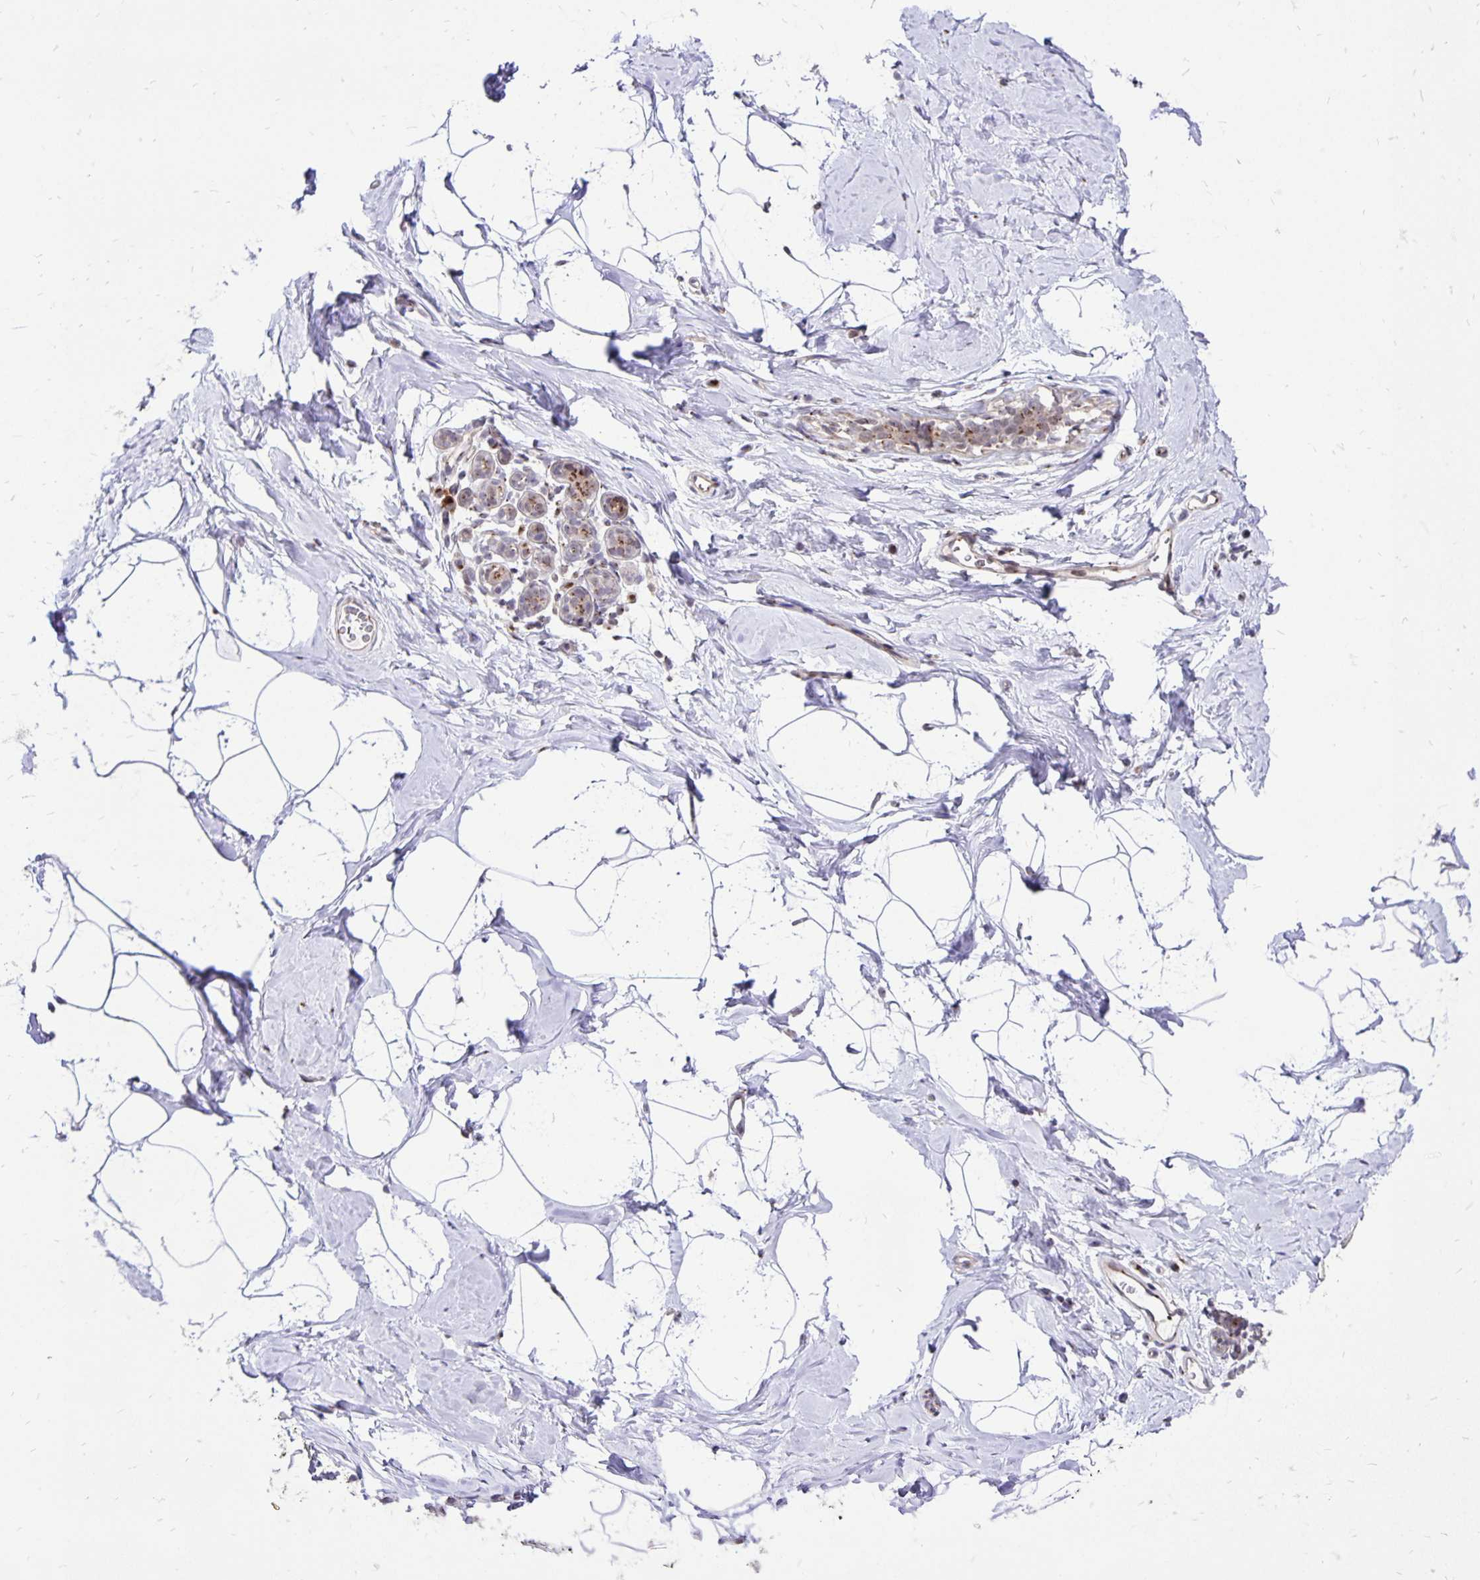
{"staining": {"intensity": "negative", "quantity": "none", "location": "none"}, "tissue": "breast", "cell_type": "Adipocytes", "image_type": "normal", "snomed": [{"axis": "morphology", "description": "Normal tissue, NOS"}, {"axis": "topography", "description": "Breast"}], "caption": "The photomicrograph exhibits no staining of adipocytes in unremarkable breast.", "gene": "GOLGA5", "patient": {"sex": "female", "age": 32}}